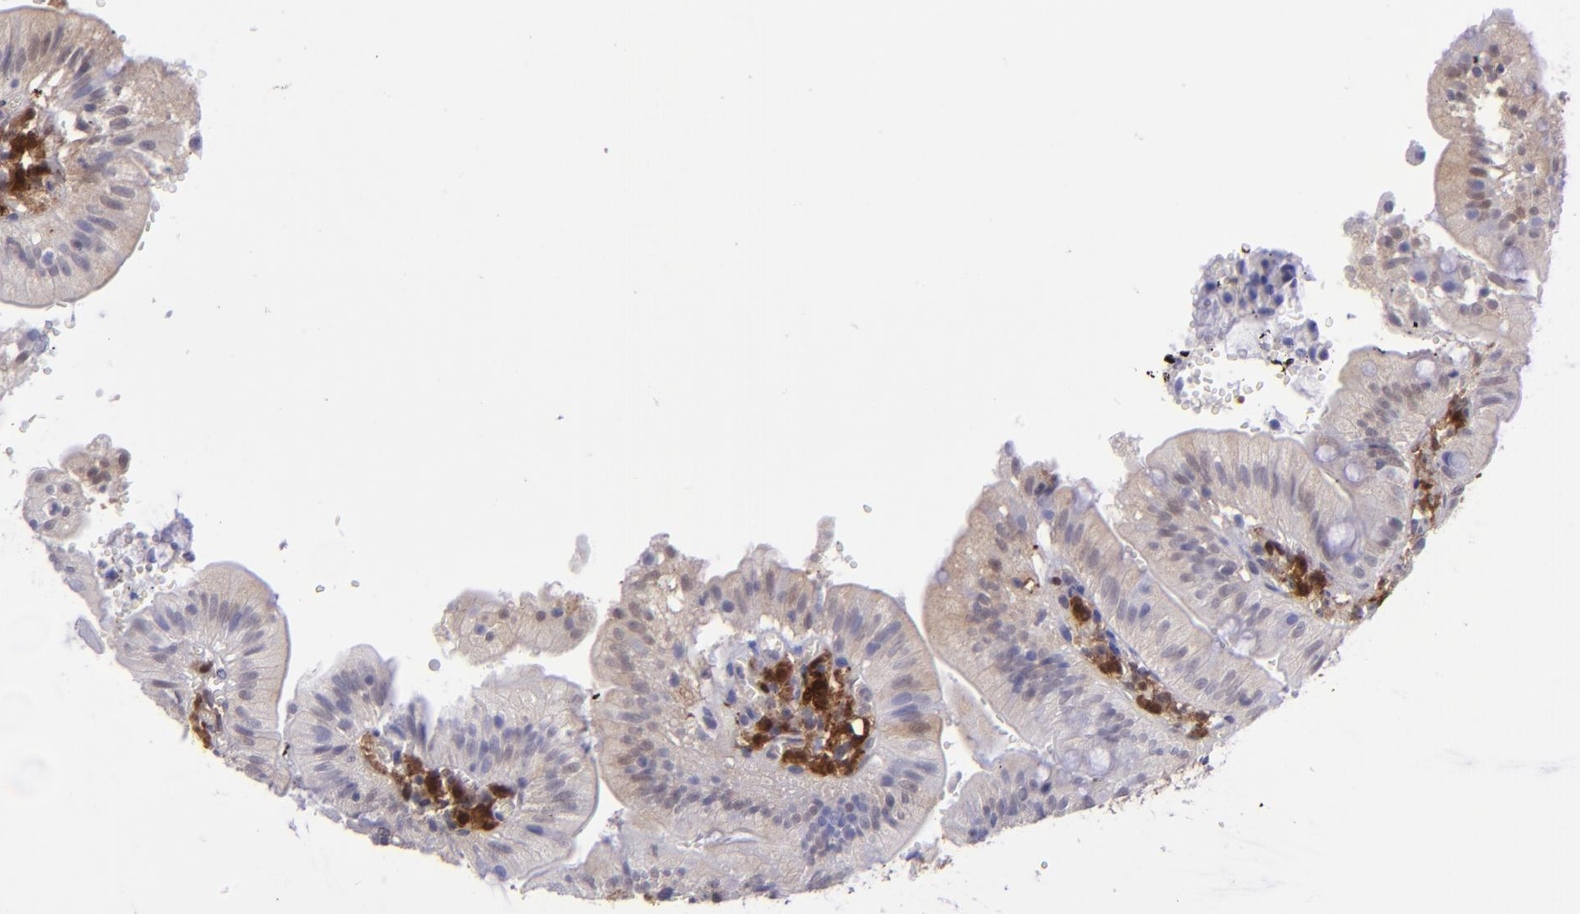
{"staining": {"intensity": "weak", "quantity": ">75%", "location": "cytoplasmic/membranous"}, "tissue": "small intestine", "cell_type": "Glandular cells", "image_type": "normal", "snomed": [{"axis": "morphology", "description": "Normal tissue, NOS"}, {"axis": "topography", "description": "Small intestine"}], "caption": "This is an image of IHC staining of normal small intestine, which shows weak positivity in the cytoplasmic/membranous of glandular cells.", "gene": "TYMP", "patient": {"sex": "male", "age": 71}}